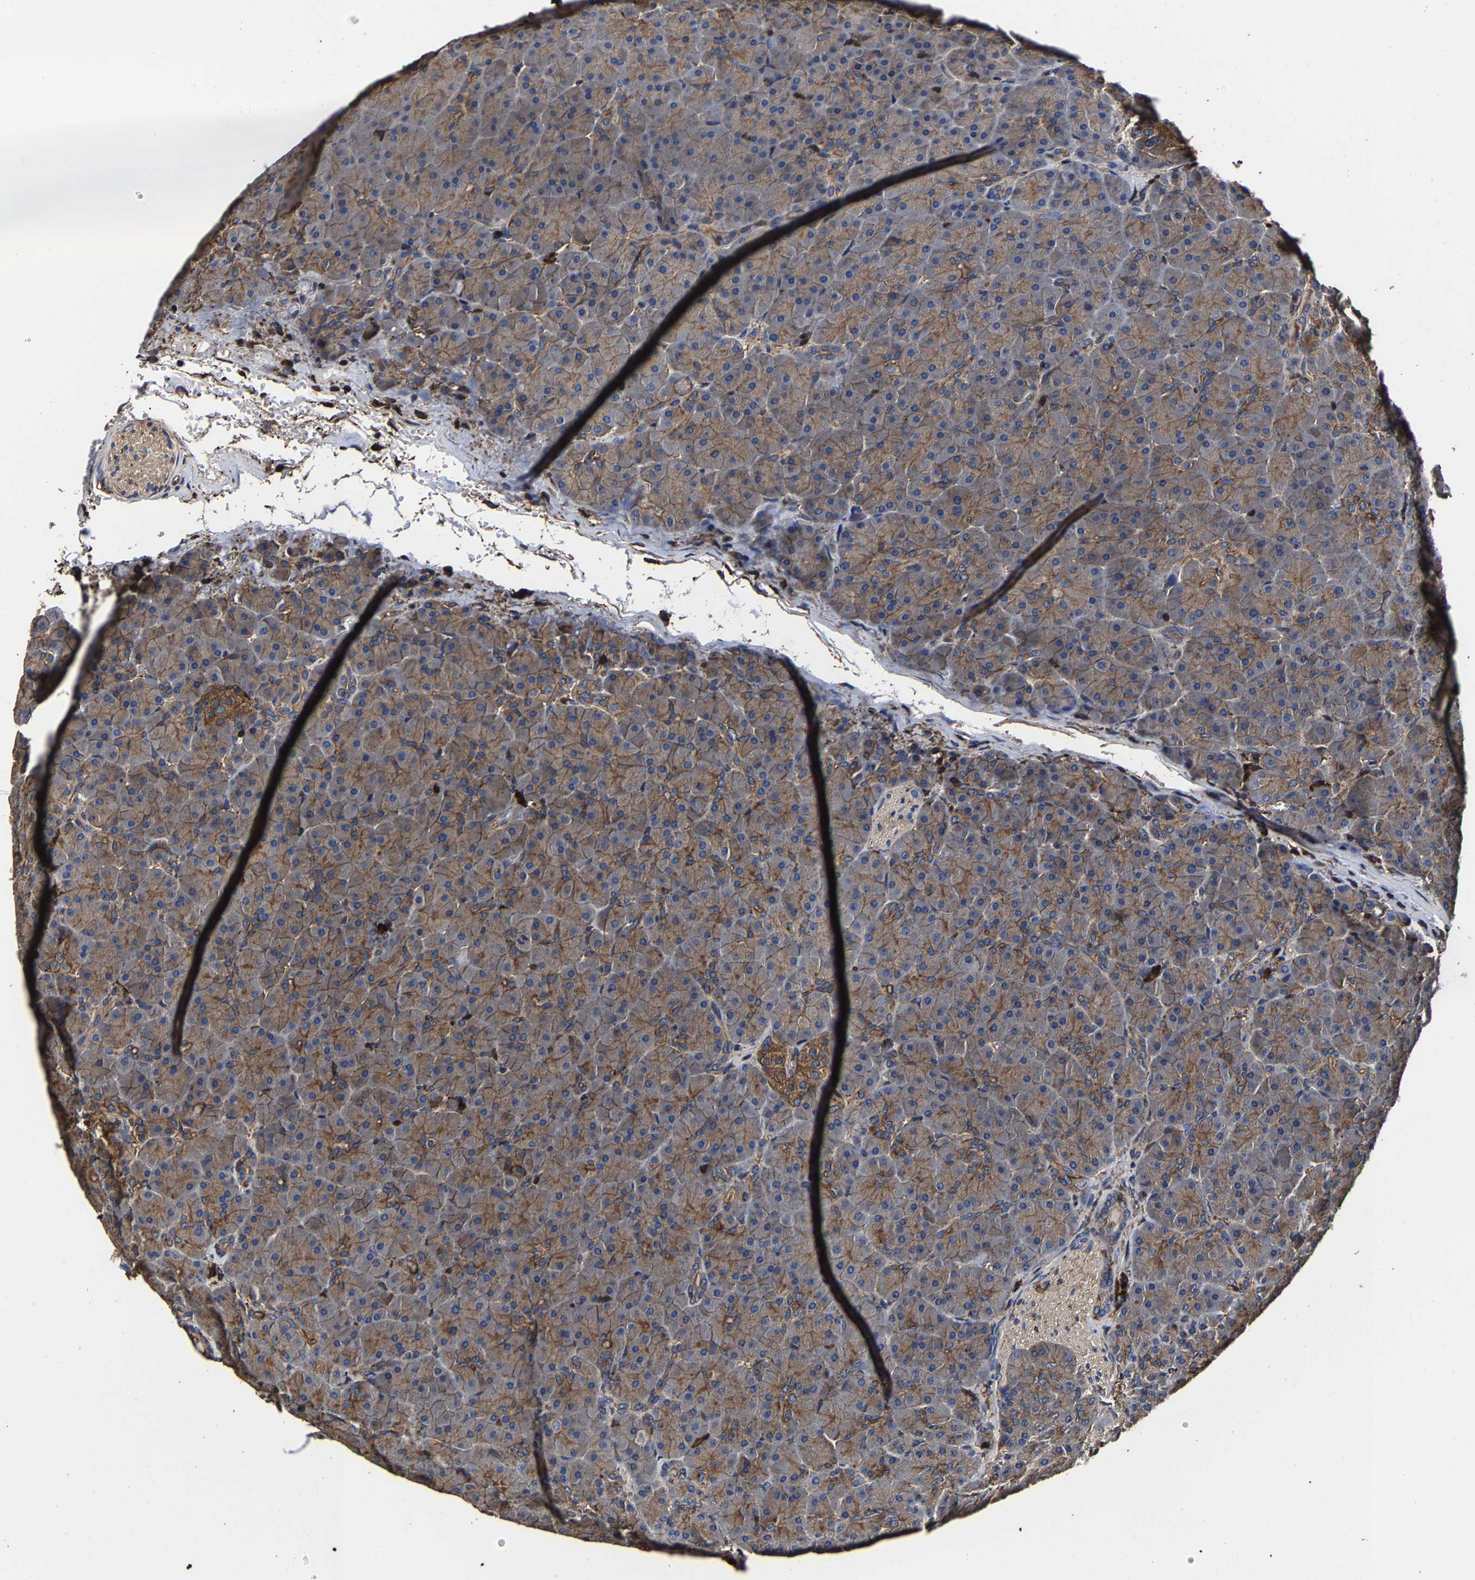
{"staining": {"intensity": "moderate", "quantity": ">75%", "location": "cytoplasmic/membranous"}, "tissue": "pancreas", "cell_type": "Exocrine glandular cells", "image_type": "normal", "snomed": [{"axis": "morphology", "description": "Normal tissue, NOS"}, {"axis": "topography", "description": "Pancreas"}], "caption": "Pancreas stained with DAB immunohistochemistry displays medium levels of moderate cytoplasmic/membranous staining in approximately >75% of exocrine glandular cells.", "gene": "SSH3", "patient": {"sex": "male", "age": 66}}